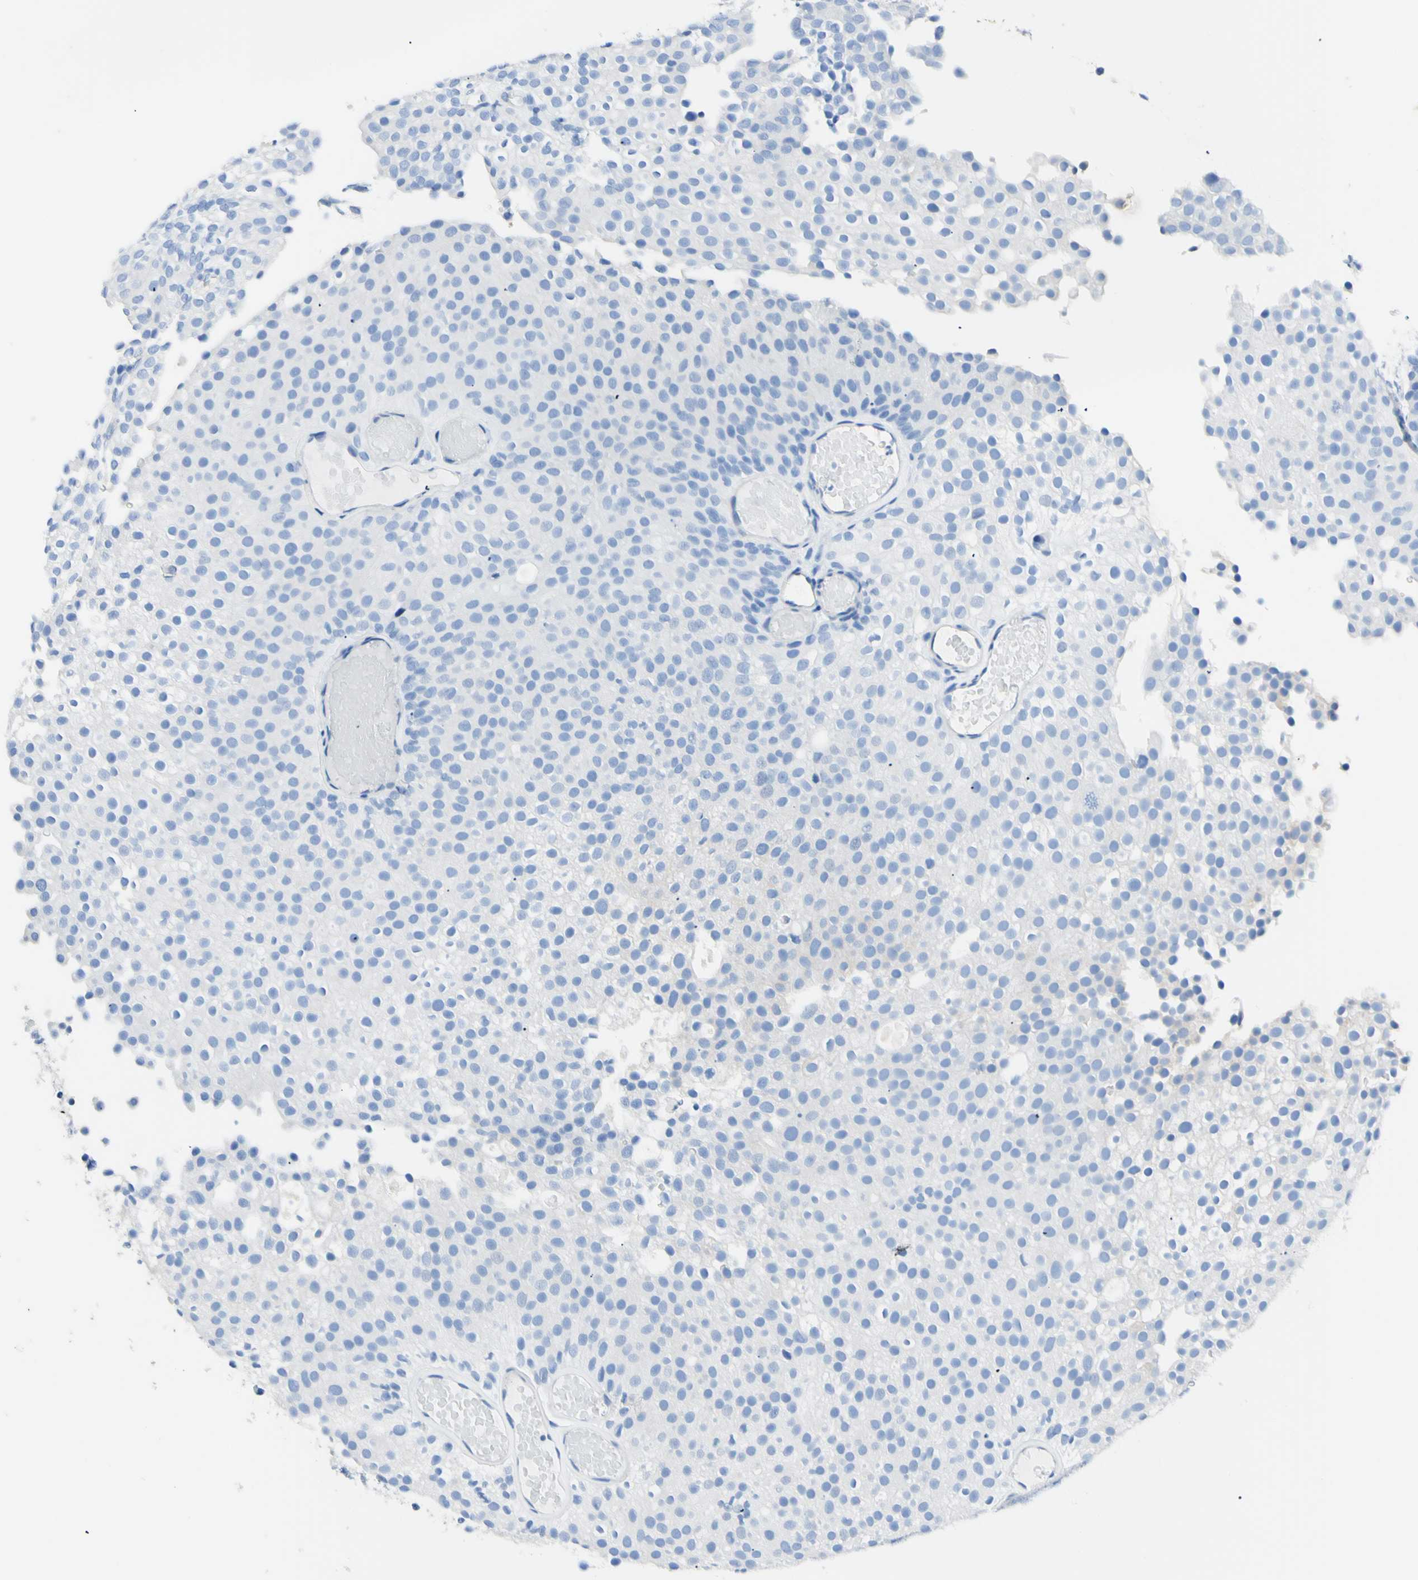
{"staining": {"intensity": "negative", "quantity": "none", "location": "none"}, "tissue": "urothelial cancer", "cell_type": "Tumor cells", "image_type": "cancer", "snomed": [{"axis": "morphology", "description": "Urothelial carcinoma, Low grade"}, {"axis": "topography", "description": "Urinary bladder"}], "caption": "Immunohistochemistry (IHC) histopathology image of human low-grade urothelial carcinoma stained for a protein (brown), which demonstrates no staining in tumor cells.", "gene": "HPCA", "patient": {"sex": "male", "age": 78}}